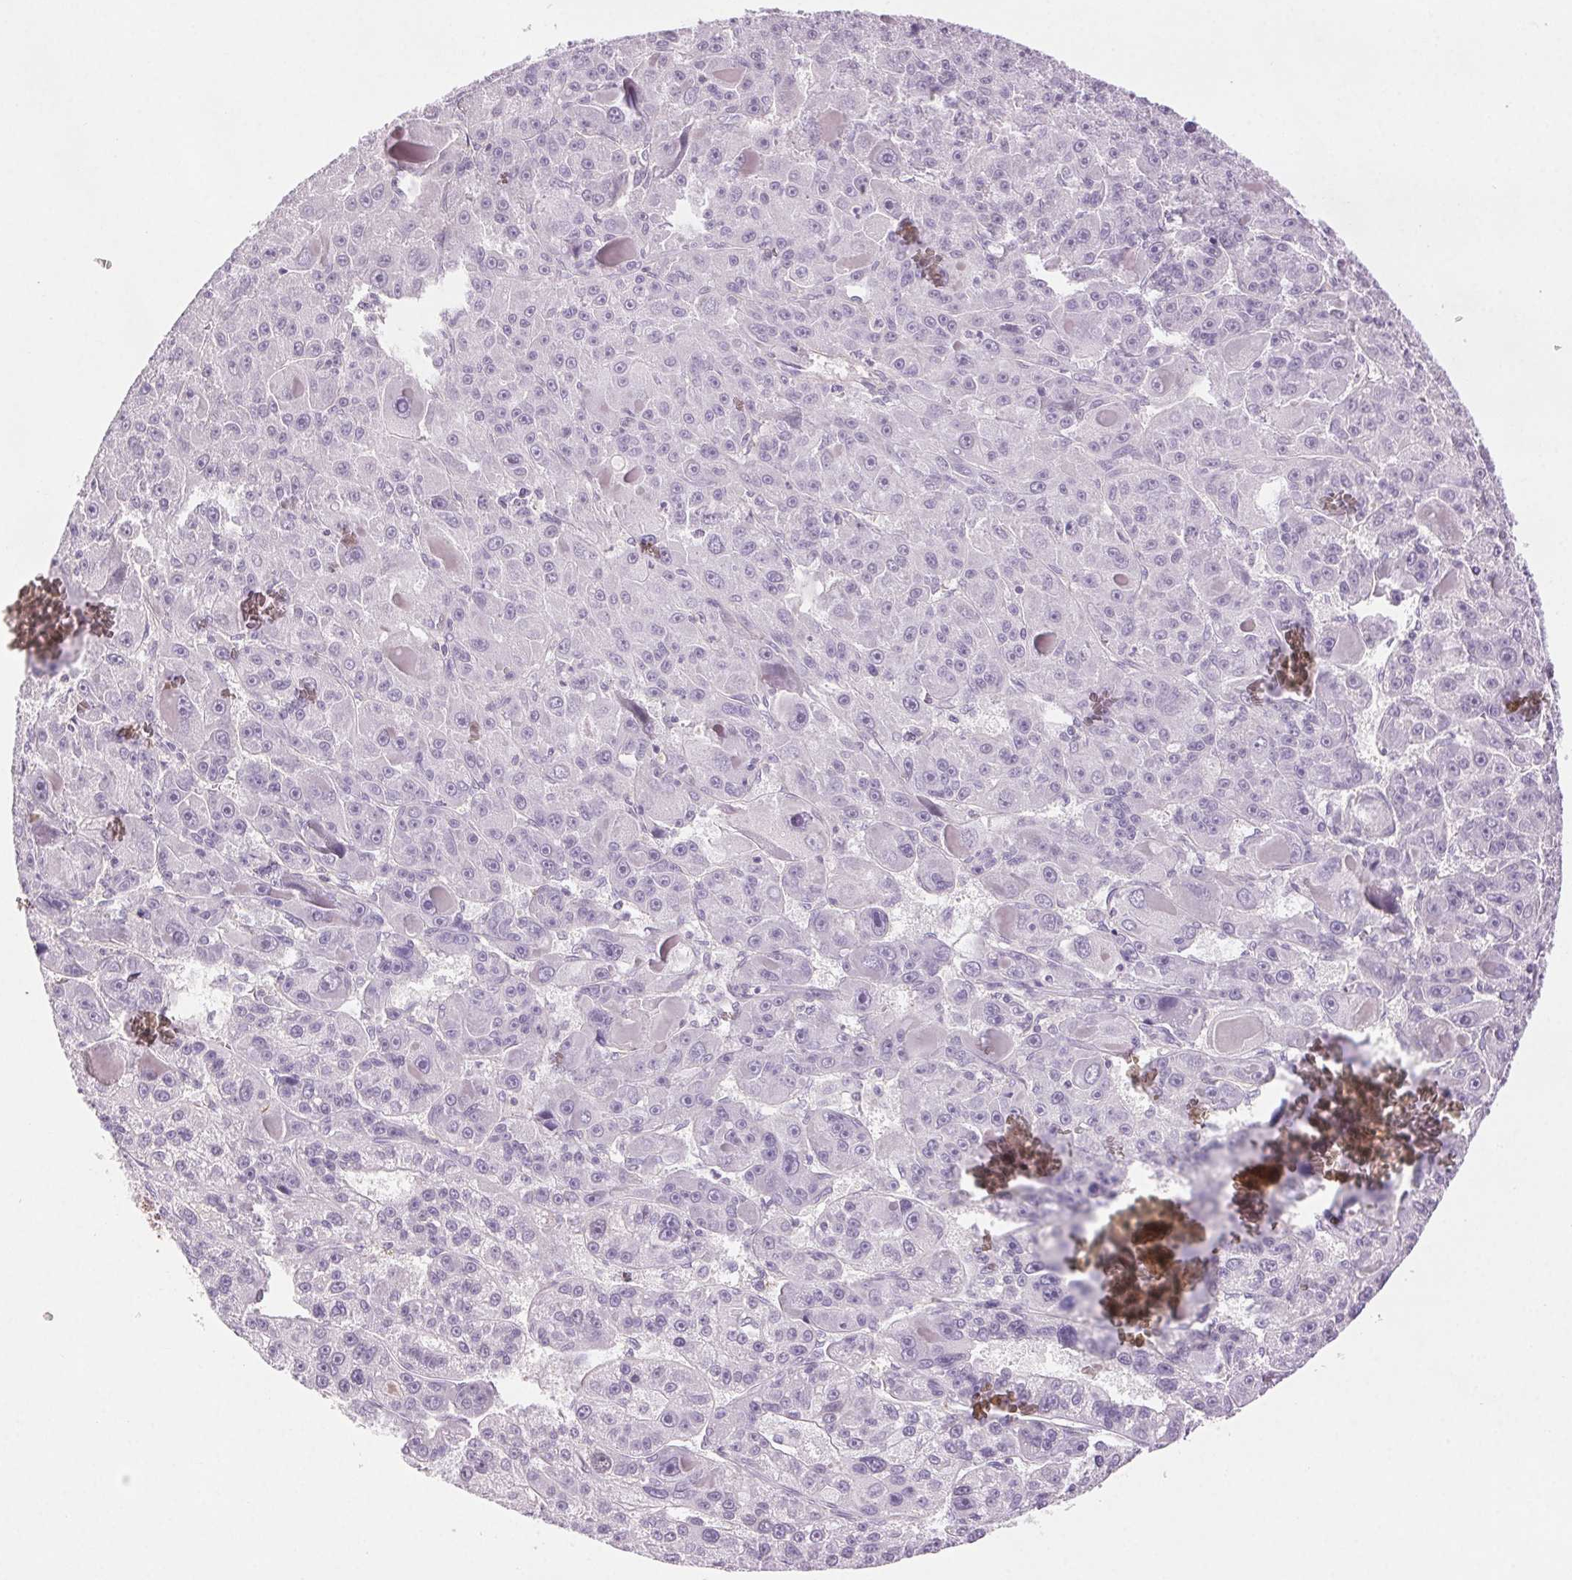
{"staining": {"intensity": "negative", "quantity": "none", "location": "none"}, "tissue": "liver cancer", "cell_type": "Tumor cells", "image_type": "cancer", "snomed": [{"axis": "morphology", "description": "Carcinoma, Hepatocellular, NOS"}, {"axis": "topography", "description": "Liver"}], "caption": "Tumor cells show no significant protein staining in liver hepatocellular carcinoma.", "gene": "HHLA2", "patient": {"sex": "male", "age": 76}}